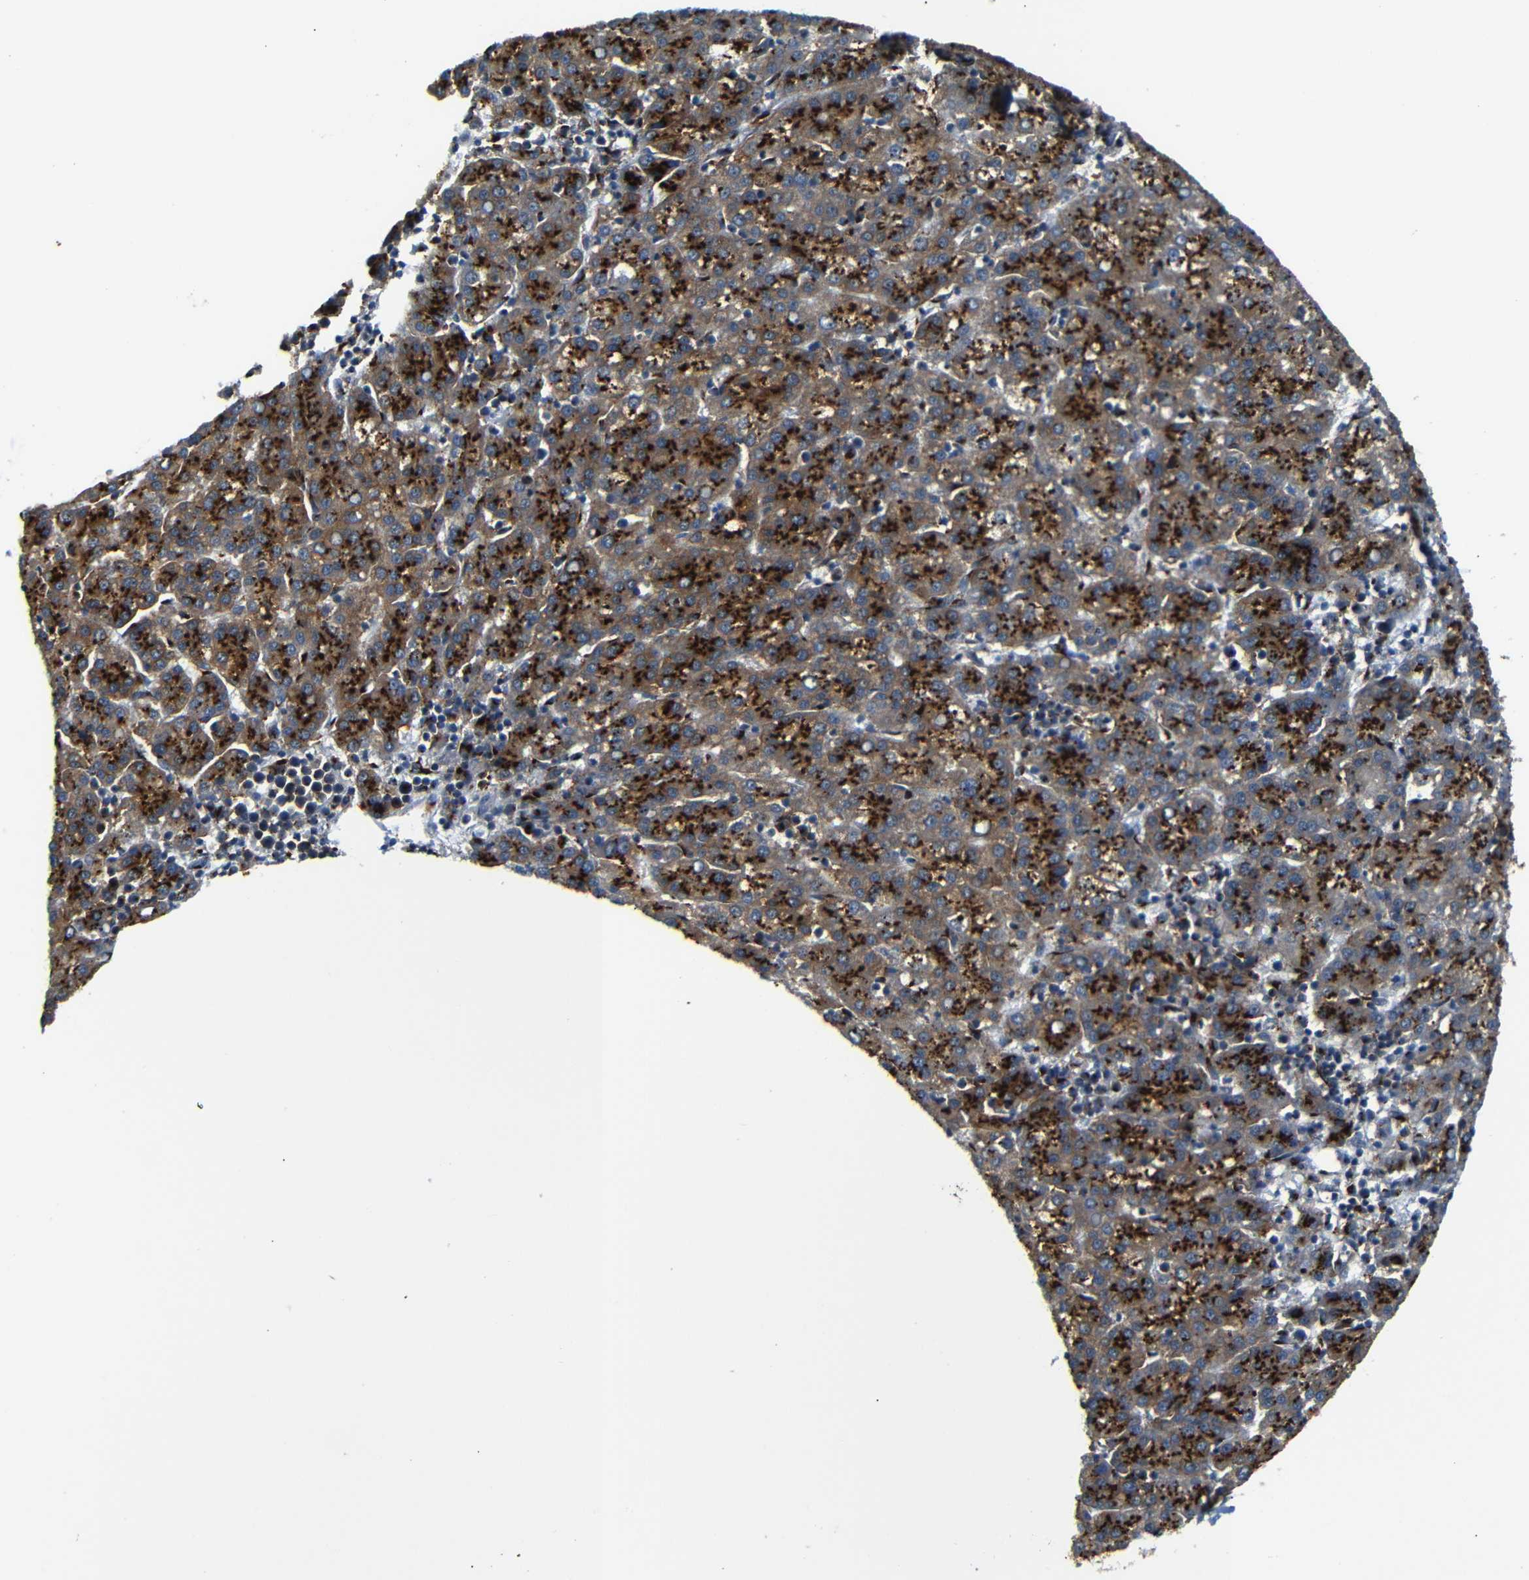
{"staining": {"intensity": "strong", "quantity": ">75%", "location": "cytoplasmic/membranous"}, "tissue": "liver cancer", "cell_type": "Tumor cells", "image_type": "cancer", "snomed": [{"axis": "morphology", "description": "Carcinoma, Hepatocellular, NOS"}, {"axis": "topography", "description": "Liver"}], "caption": "A photomicrograph showing strong cytoplasmic/membranous positivity in about >75% of tumor cells in hepatocellular carcinoma (liver), as visualized by brown immunohistochemical staining.", "gene": "TGOLN2", "patient": {"sex": "female", "age": 58}}